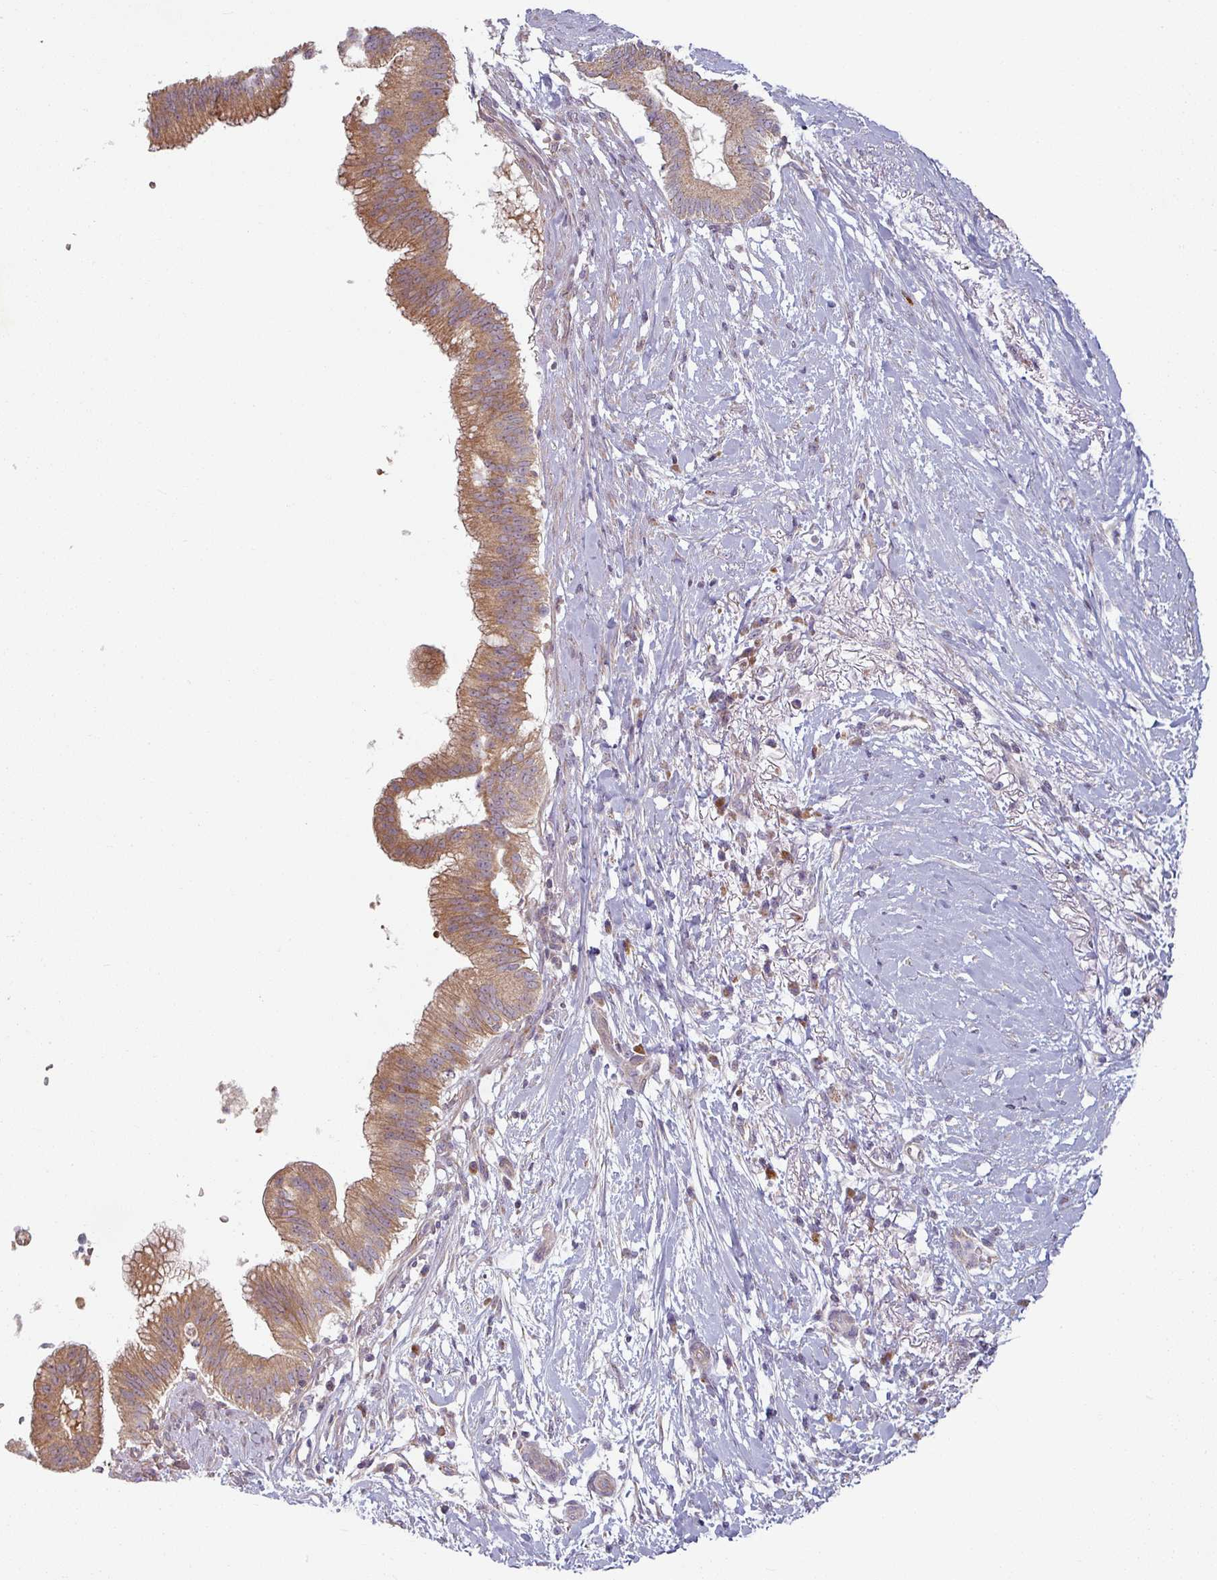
{"staining": {"intensity": "moderate", "quantity": ">75%", "location": "cytoplasmic/membranous"}, "tissue": "pancreatic cancer", "cell_type": "Tumor cells", "image_type": "cancer", "snomed": [{"axis": "morphology", "description": "Adenocarcinoma, NOS"}, {"axis": "topography", "description": "Pancreas"}], "caption": "Immunohistochemical staining of human pancreatic cancer (adenocarcinoma) demonstrates medium levels of moderate cytoplasmic/membranous expression in approximately >75% of tumor cells.", "gene": "PLEKHJ1", "patient": {"sex": "male", "age": 68}}